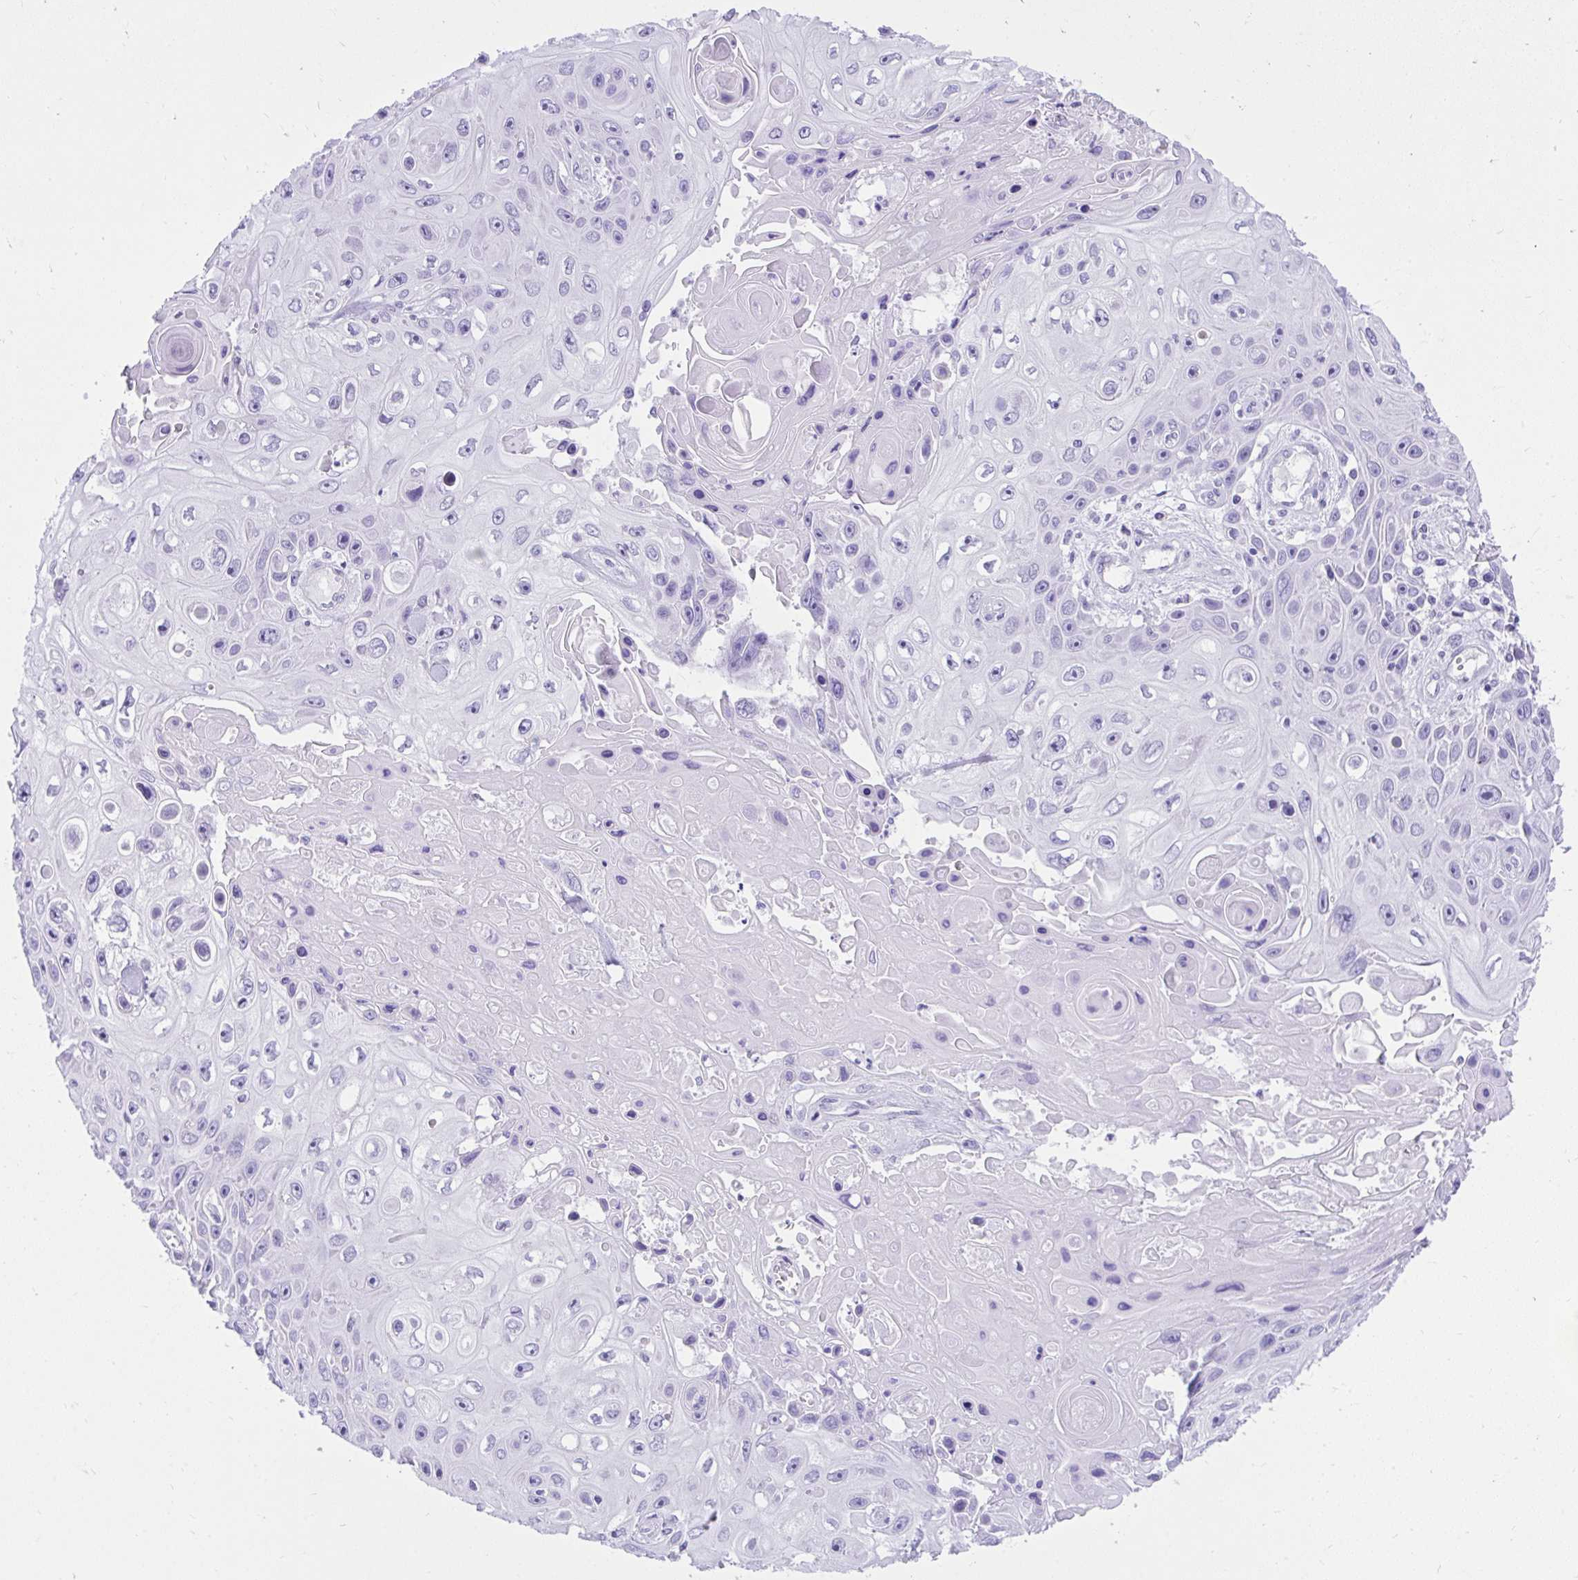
{"staining": {"intensity": "negative", "quantity": "none", "location": "none"}, "tissue": "skin cancer", "cell_type": "Tumor cells", "image_type": "cancer", "snomed": [{"axis": "morphology", "description": "Squamous cell carcinoma, NOS"}, {"axis": "topography", "description": "Skin"}], "caption": "IHC histopathology image of neoplastic tissue: skin cancer (squamous cell carcinoma) stained with DAB (3,3'-diaminobenzidine) demonstrates no significant protein positivity in tumor cells.", "gene": "KCNN4", "patient": {"sex": "male", "age": 82}}